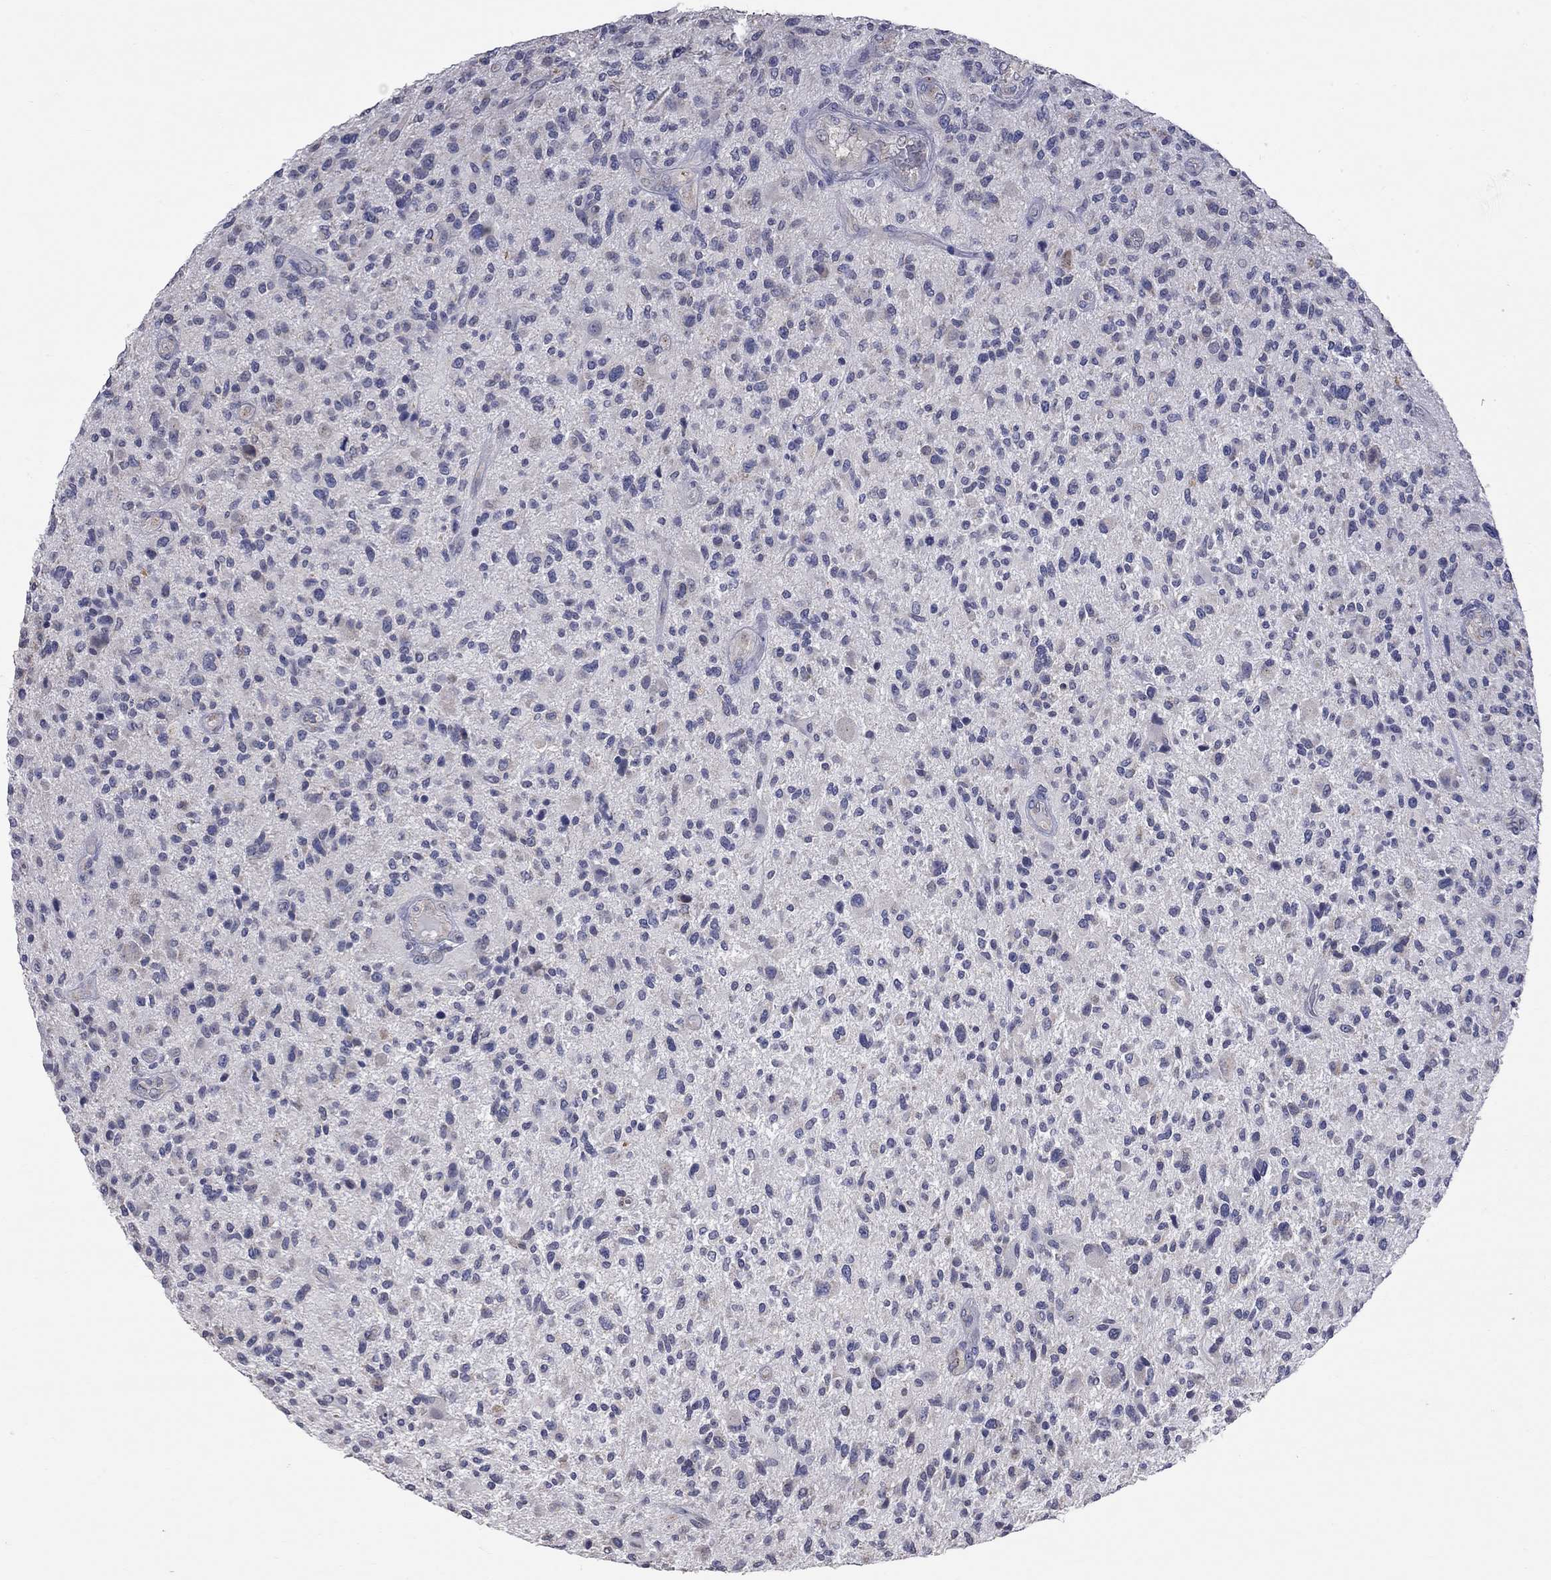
{"staining": {"intensity": "negative", "quantity": "none", "location": "none"}, "tissue": "glioma", "cell_type": "Tumor cells", "image_type": "cancer", "snomed": [{"axis": "morphology", "description": "Glioma, malignant, High grade"}, {"axis": "topography", "description": "Brain"}], "caption": "DAB immunohistochemical staining of human high-grade glioma (malignant) reveals no significant expression in tumor cells. (DAB (3,3'-diaminobenzidine) IHC, high magnification).", "gene": "OPRK1", "patient": {"sex": "male", "age": 47}}